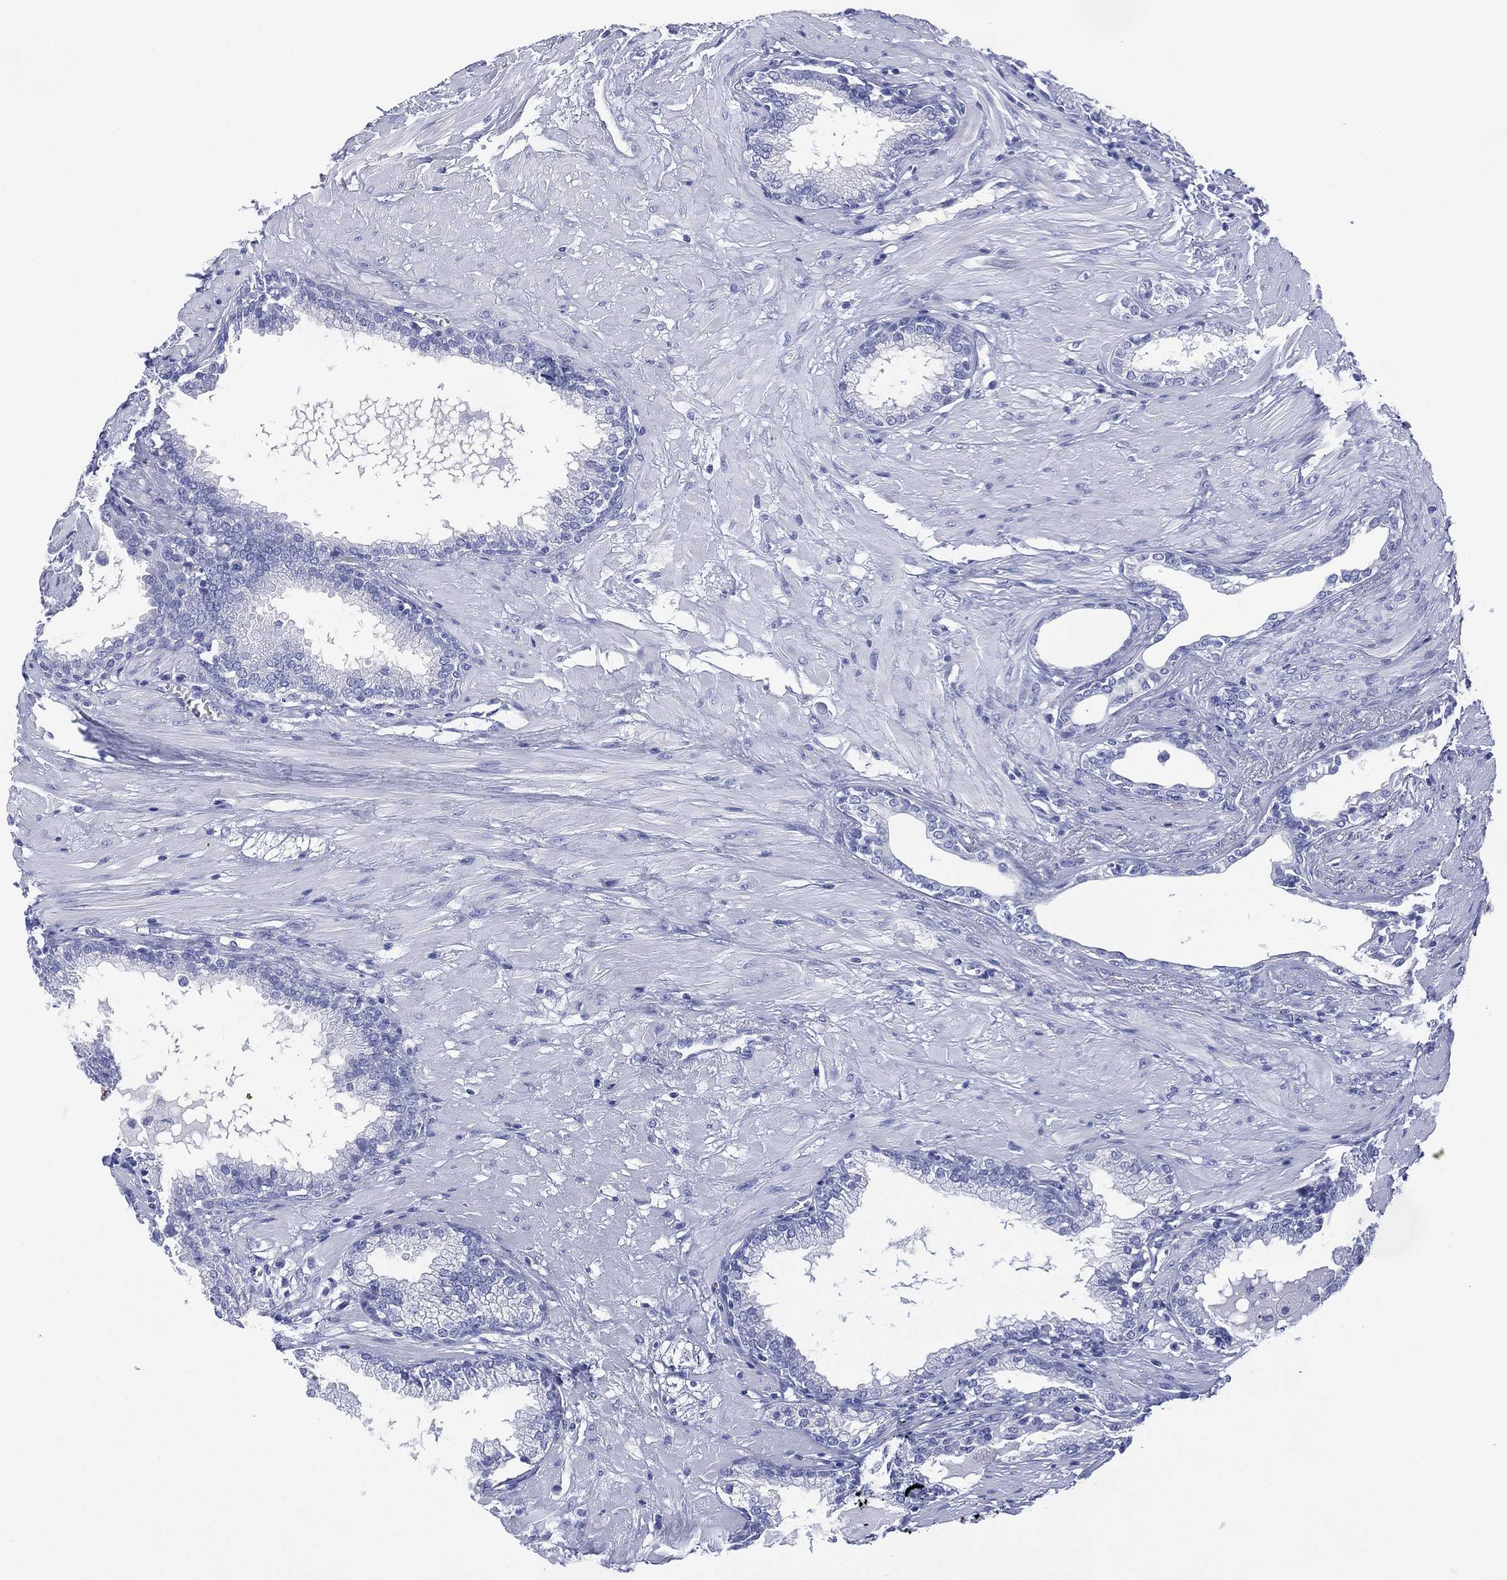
{"staining": {"intensity": "negative", "quantity": "none", "location": "none"}, "tissue": "prostate", "cell_type": "Glandular cells", "image_type": "normal", "snomed": [{"axis": "morphology", "description": "Normal tissue, NOS"}, {"axis": "topography", "description": "Prostate"}], "caption": "Human prostate stained for a protein using immunohistochemistry (IHC) shows no positivity in glandular cells.", "gene": "DSG1", "patient": {"sex": "male", "age": 64}}